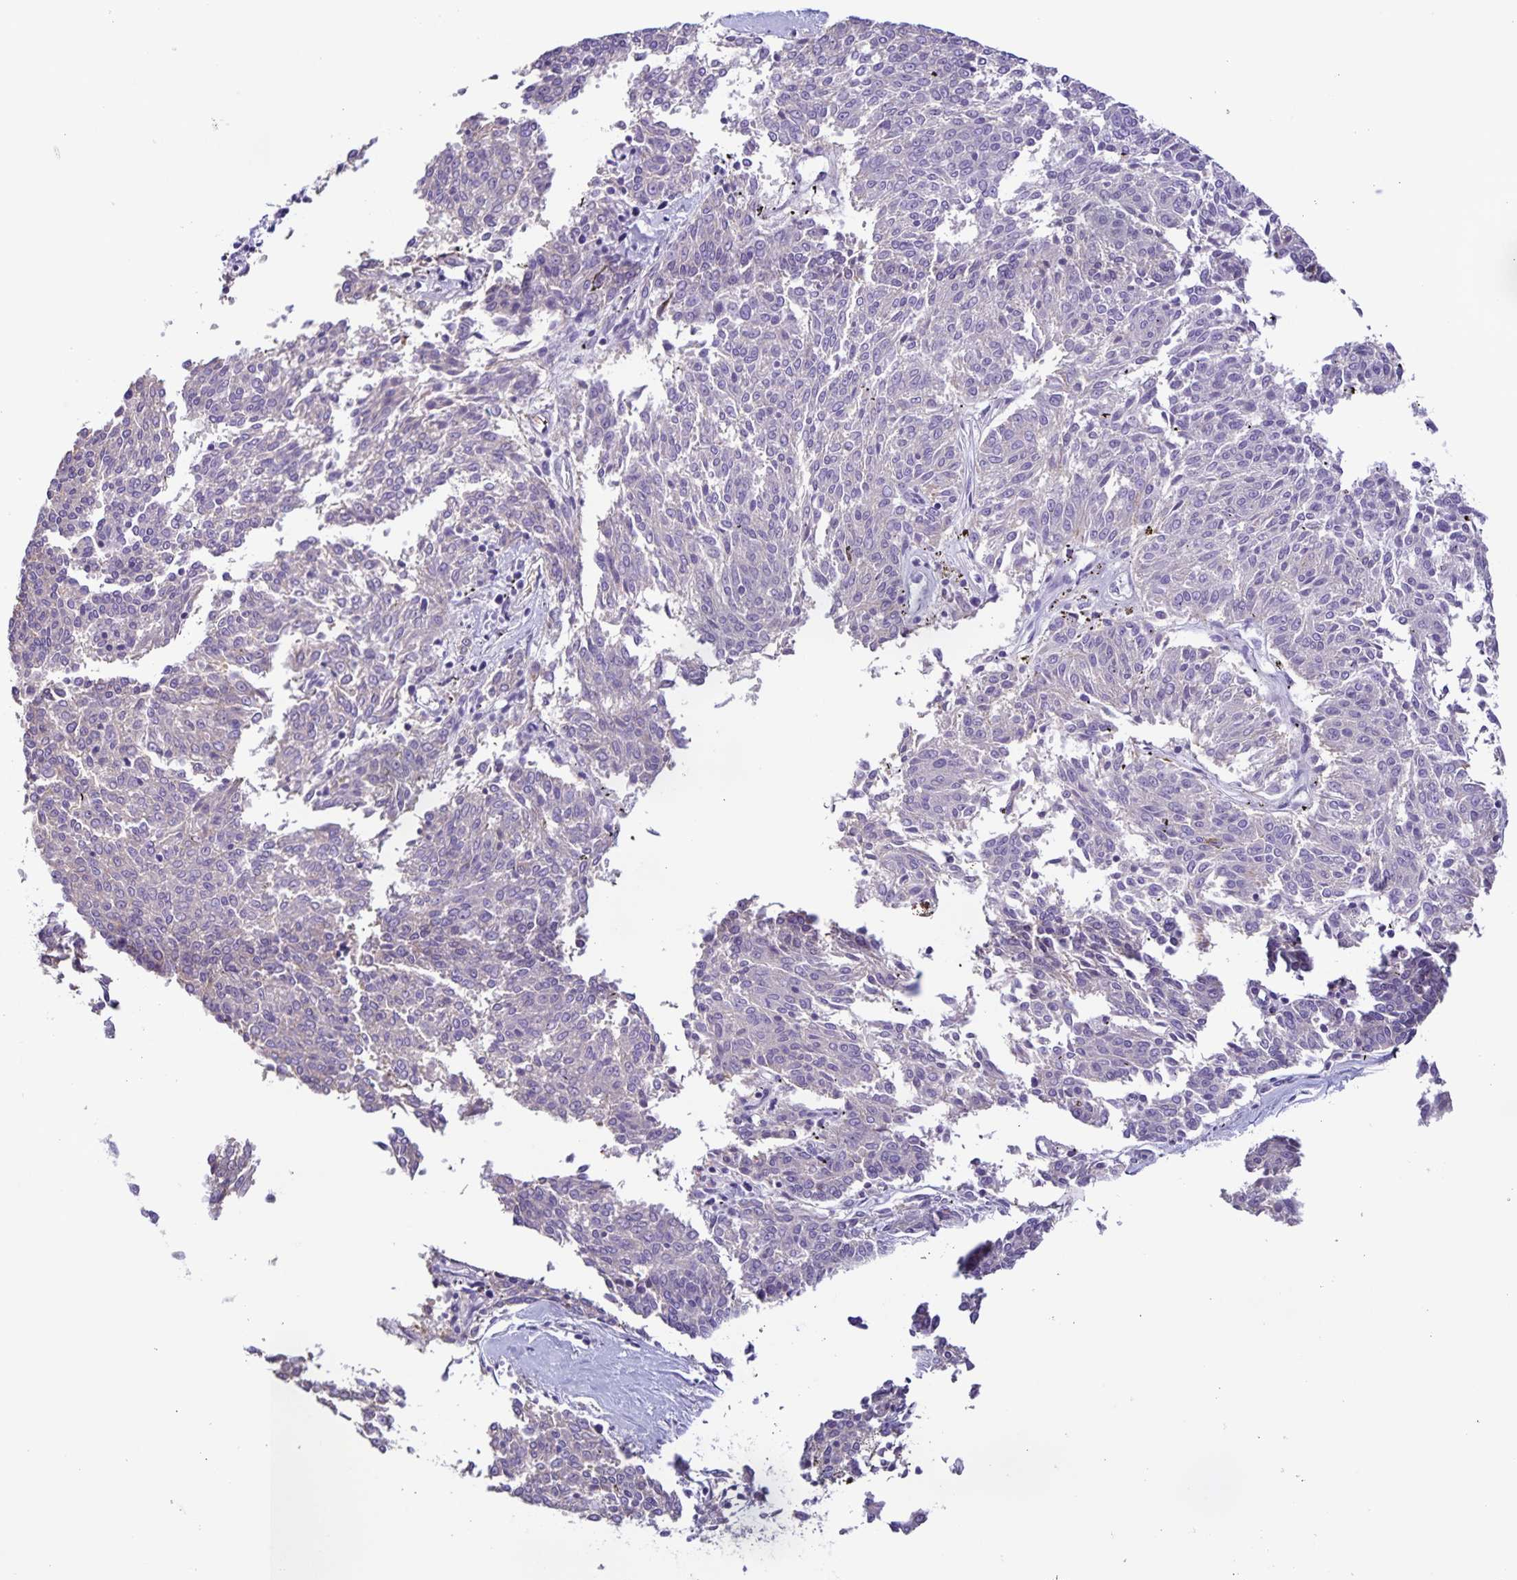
{"staining": {"intensity": "negative", "quantity": "none", "location": "none"}, "tissue": "melanoma", "cell_type": "Tumor cells", "image_type": "cancer", "snomed": [{"axis": "morphology", "description": "Malignant melanoma, NOS"}, {"axis": "topography", "description": "Skin"}], "caption": "IHC histopathology image of neoplastic tissue: human melanoma stained with DAB exhibits no significant protein positivity in tumor cells.", "gene": "BOLL", "patient": {"sex": "female", "age": 72}}